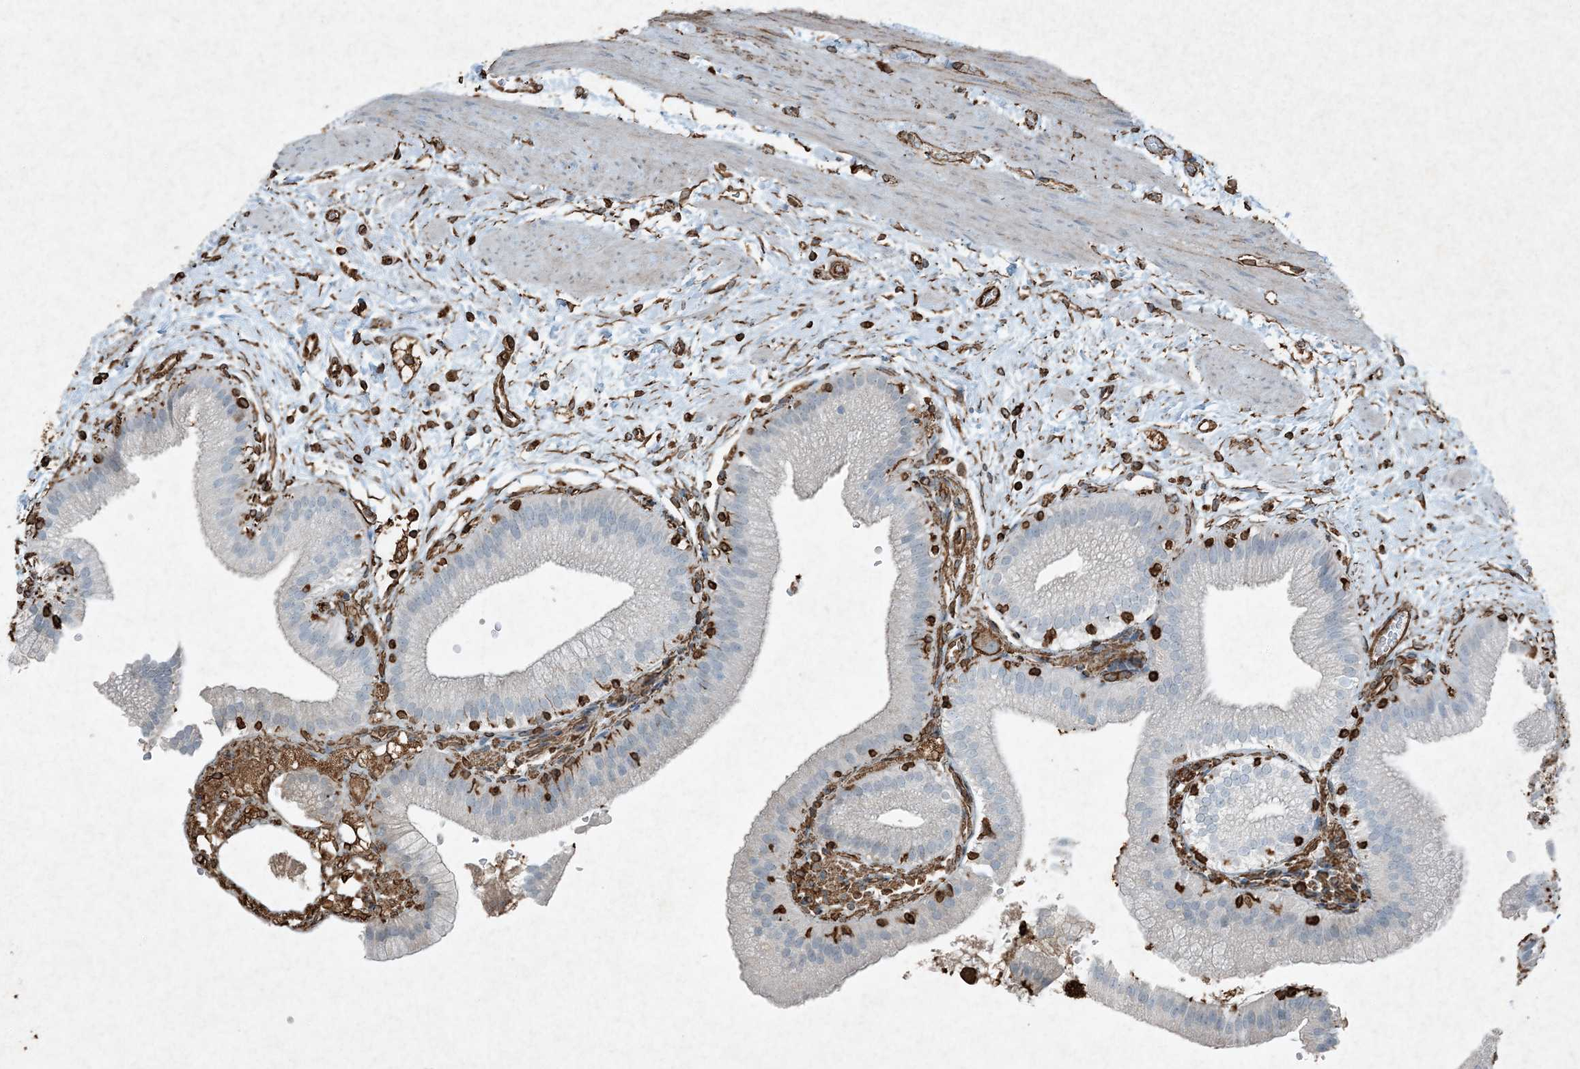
{"staining": {"intensity": "negative", "quantity": "none", "location": "none"}, "tissue": "gallbladder", "cell_type": "Glandular cells", "image_type": "normal", "snomed": [{"axis": "morphology", "description": "Normal tissue, NOS"}, {"axis": "topography", "description": "Gallbladder"}], "caption": "Photomicrograph shows no significant protein expression in glandular cells of normal gallbladder.", "gene": "RYK", "patient": {"sex": "male", "age": 55}}